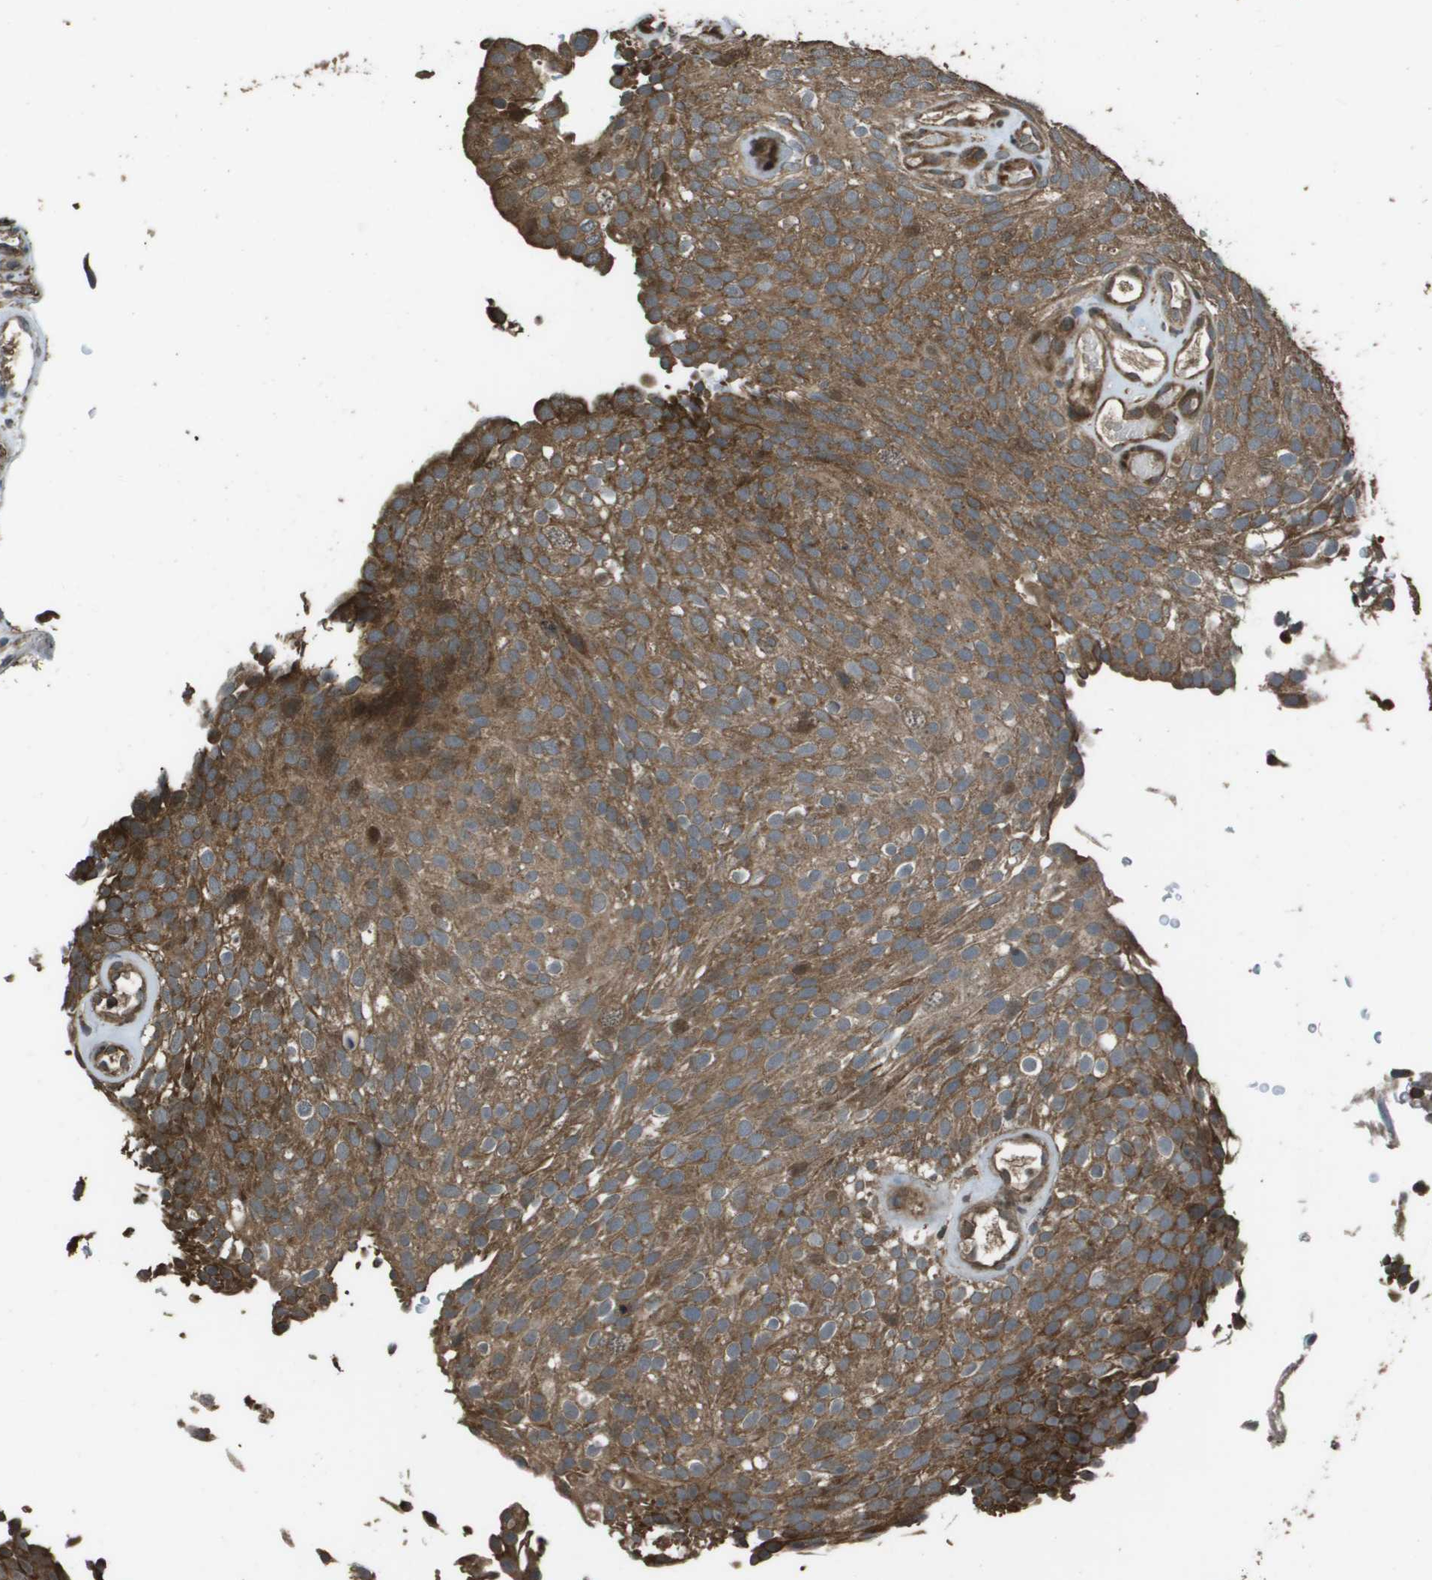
{"staining": {"intensity": "moderate", "quantity": ">75%", "location": "cytoplasmic/membranous"}, "tissue": "urothelial cancer", "cell_type": "Tumor cells", "image_type": "cancer", "snomed": [{"axis": "morphology", "description": "Urothelial carcinoma, Low grade"}, {"axis": "topography", "description": "Urinary bladder"}], "caption": "Moderate cytoplasmic/membranous expression is seen in about >75% of tumor cells in urothelial carcinoma (low-grade).", "gene": "FIG4", "patient": {"sex": "male", "age": 78}}